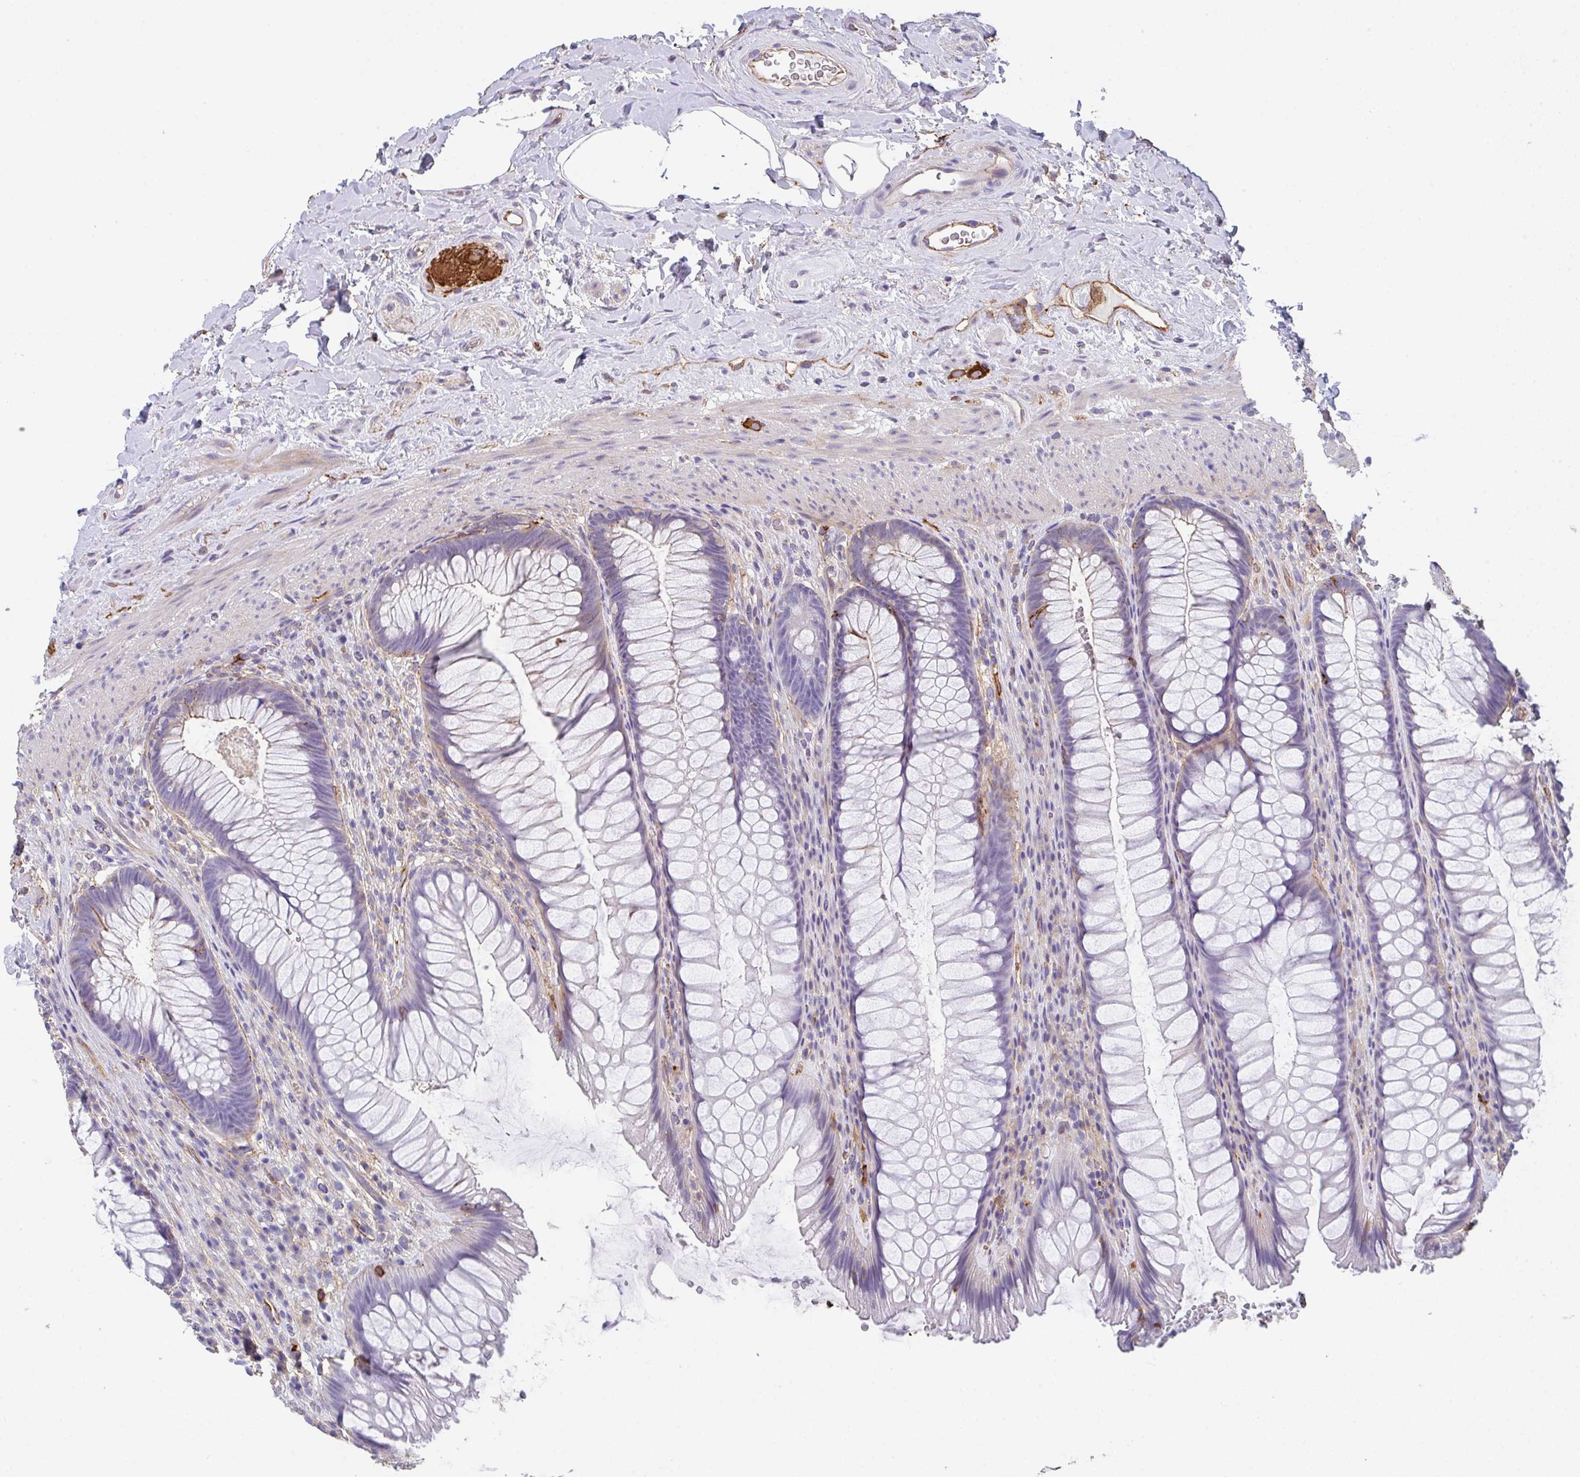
{"staining": {"intensity": "negative", "quantity": "none", "location": "none"}, "tissue": "rectum", "cell_type": "Glandular cells", "image_type": "normal", "snomed": [{"axis": "morphology", "description": "Normal tissue, NOS"}, {"axis": "topography", "description": "Rectum"}], "caption": "This is a histopathology image of immunohistochemistry (IHC) staining of normal rectum, which shows no staining in glandular cells. The staining was performed using DAB (3,3'-diaminobenzidine) to visualize the protein expression in brown, while the nuclei were stained in blue with hematoxylin (Magnification: 20x).", "gene": "DBN1", "patient": {"sex": "male", "age": 53}}